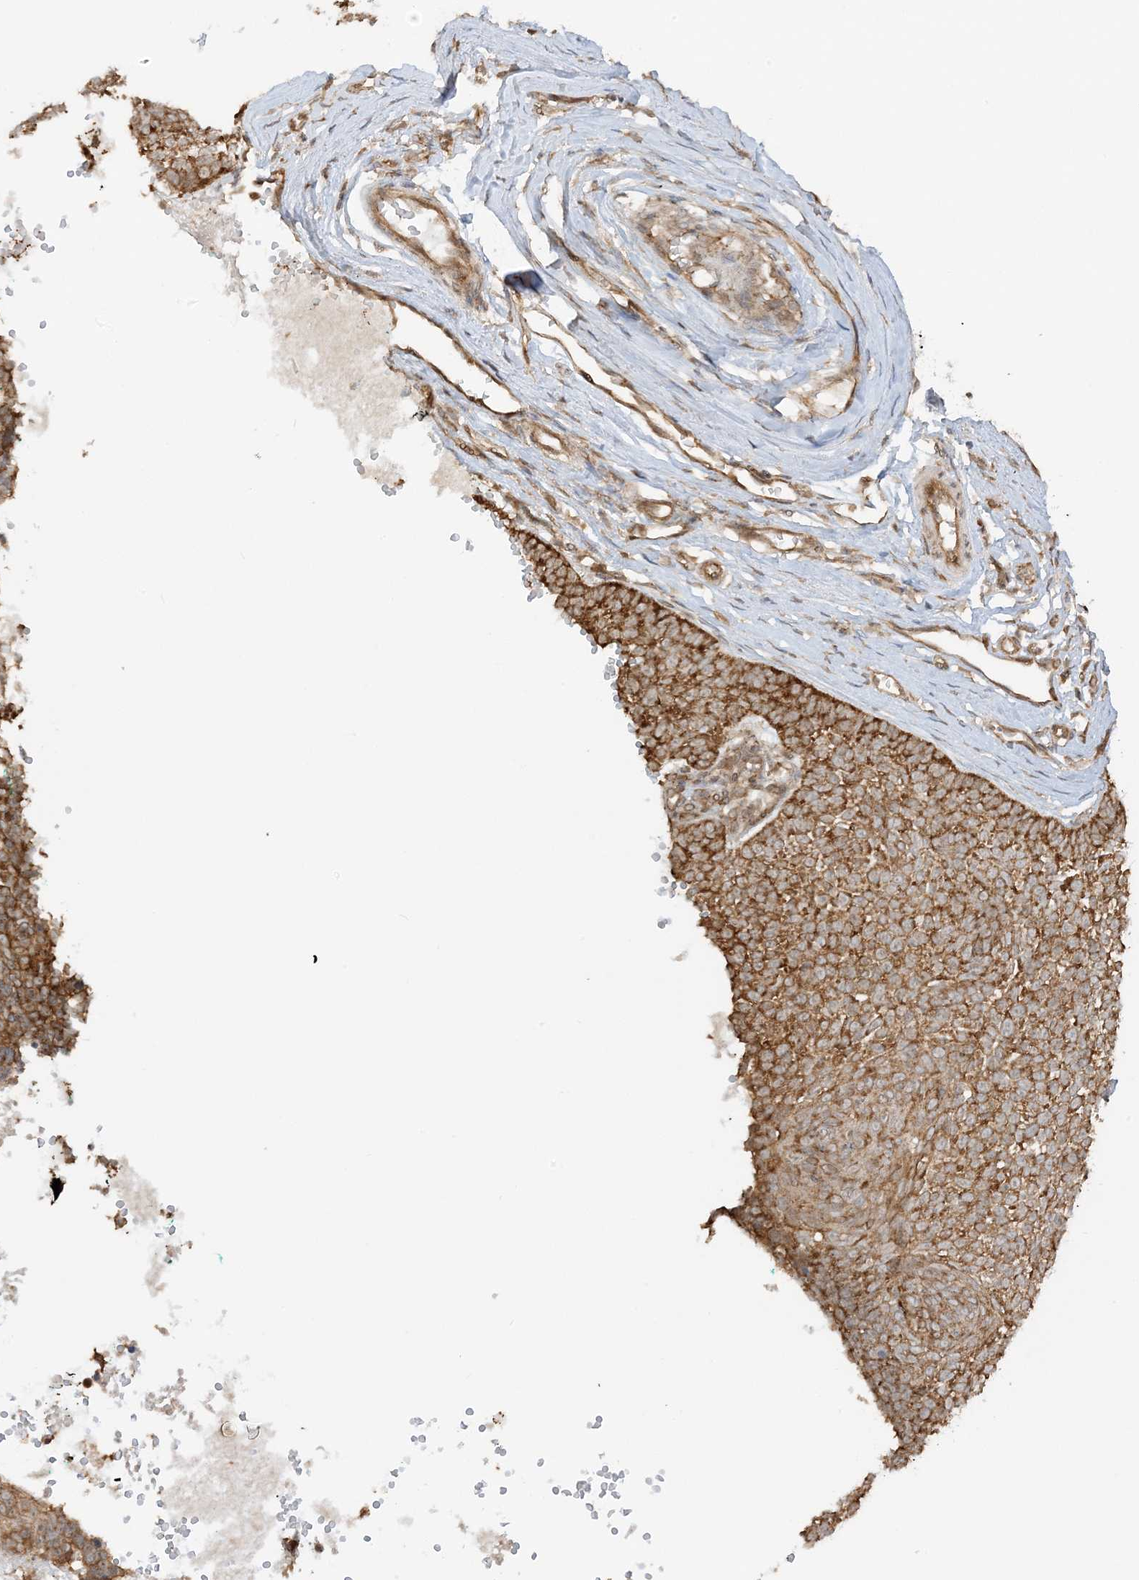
{"staining": {"intensity": "moderate", "quantity": ">75%", "location": "cytoplasmic/membranous"}, "tissue": "skin cancer", "cell_type": "Tumor cells", "image_type": "cancer", "snomed": [{"axis": "morphology", "description": "Basal cell carcinoma"}, {"axis": "topography", "description": "Skin"}], "caption": "A histopathology image showing moderate cytoplasmic/membranous staining in about >75% of tumor cells in skin cancer (basal cell carcinoma), as visualized by brown immunohistochemical staining.", "gene": "UBAP2L", "patient": {"sex": "female", "age": 81}}